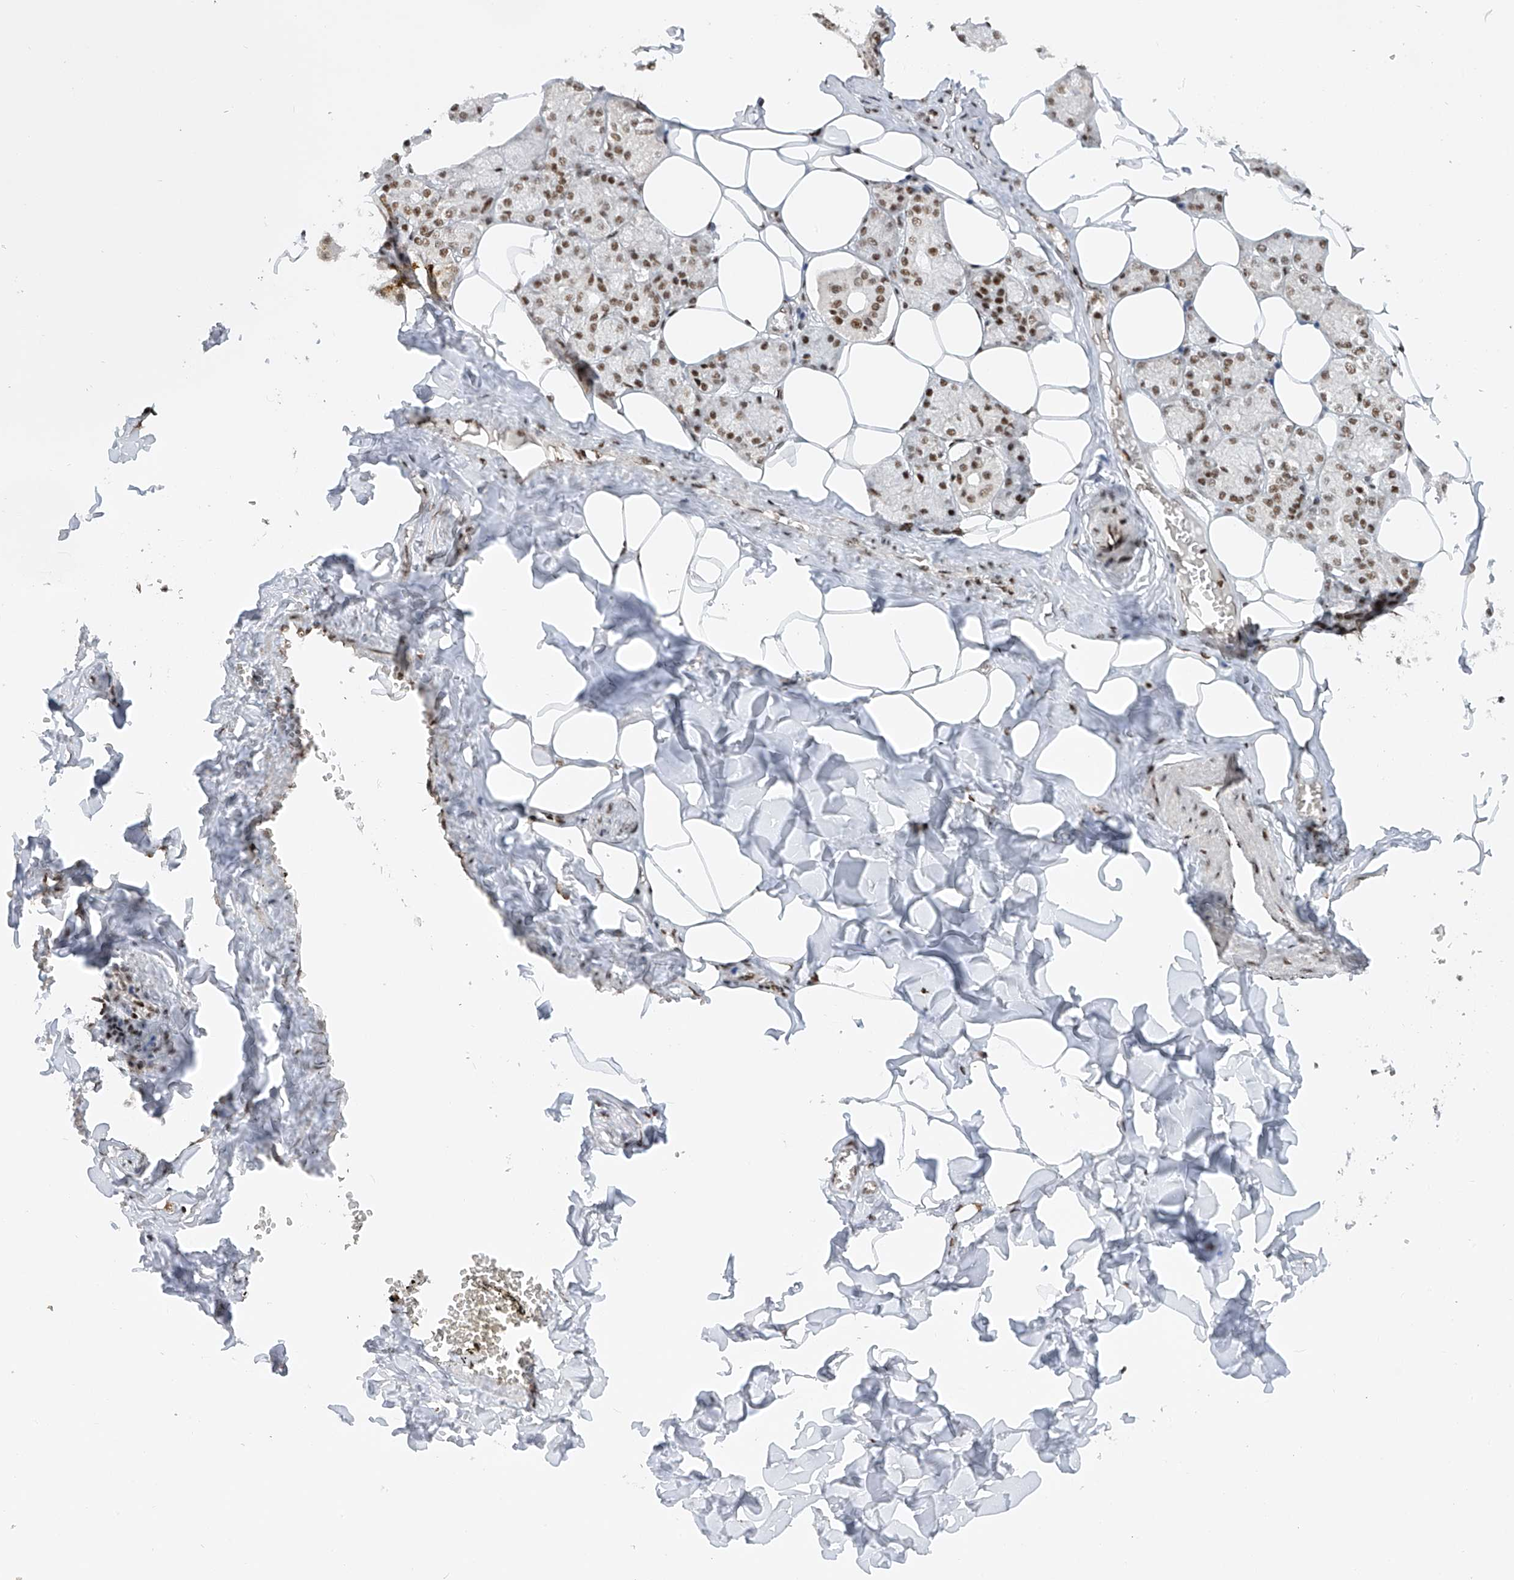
{"staining": {"intensity": "strong", "quantity": ">75%", "location": "nuclear"}, "tissue": "salivary gland", "cell_type": "Glandular cells", "image_type": "normal", "snomed": [{"axis": "morphology", "description": "Normal tissue, NOS"}, {"axis": "topography", "description": "Salivary gland"}], "caption": "Protein expression analysis of normal human salivary gland reveals strong nuclear staining in about >75% of glandular cells. The staining is performed using DAB (3,3'-diaminobenzidine) brown chromogen to label protein expression. The nuclei are counter-stained blue using hematoxylin.", "gene": "TAF4", "patient": {"sex": "male", "age": 62}}